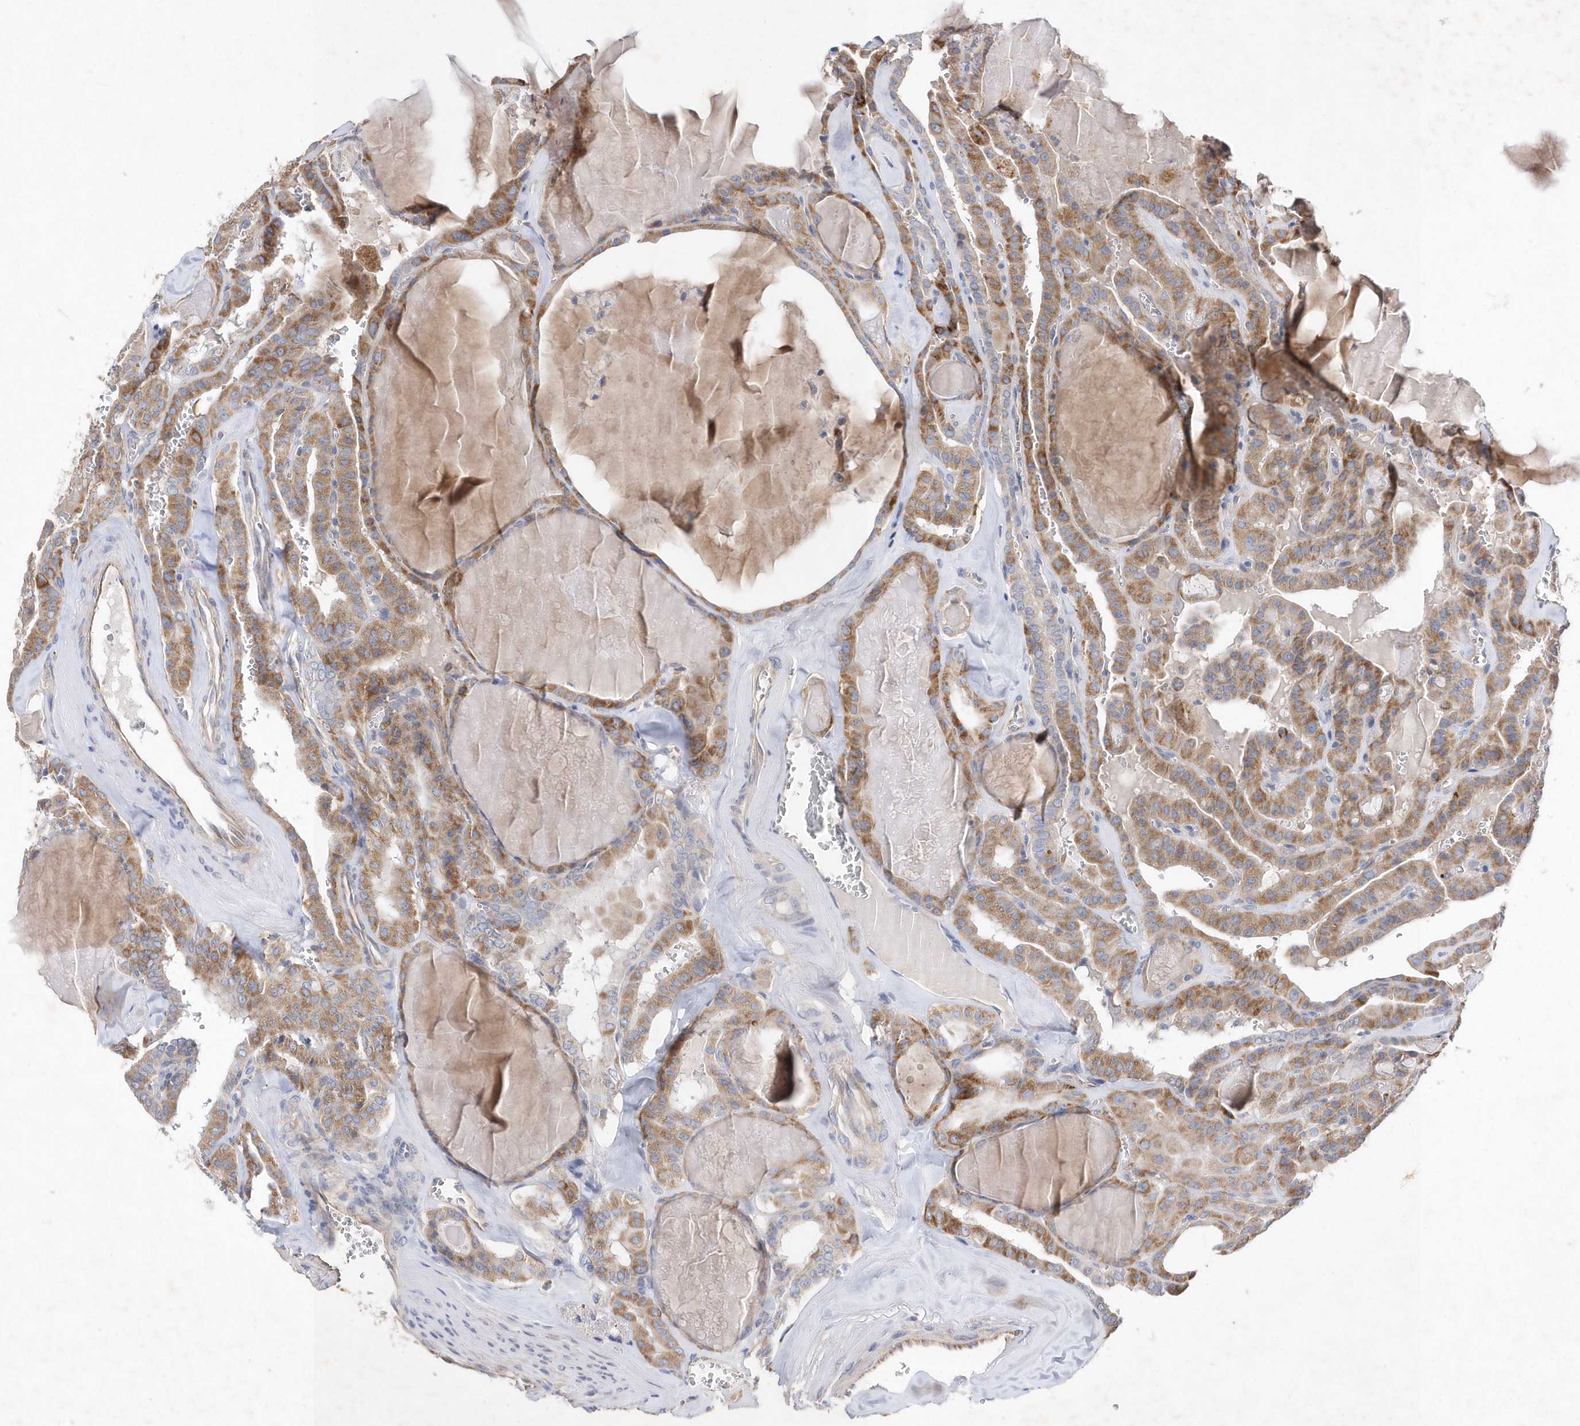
{"staining": {"intensity": "moderate", "quantity": ">75%", "location": "cytoplasmic/membranous"}, "tissue": "thyroid cancer", "cell_type": "Tumor cells", "image_type": "cancer", "snomed": [{"axis": "morphology", "description": "Papillary adenocarcinoma, NOS"}, {"axis": "topography", "description": "Thyroid gland"}], "caption": "Immunohistochemistry (DAB) staining of human thyroid cancer reveals moderate cytoplasmic/membranous protein staining in about >75% of tumor cells.", "gene": "METTL8", "patient": {"sex": "male", "age": 52}}